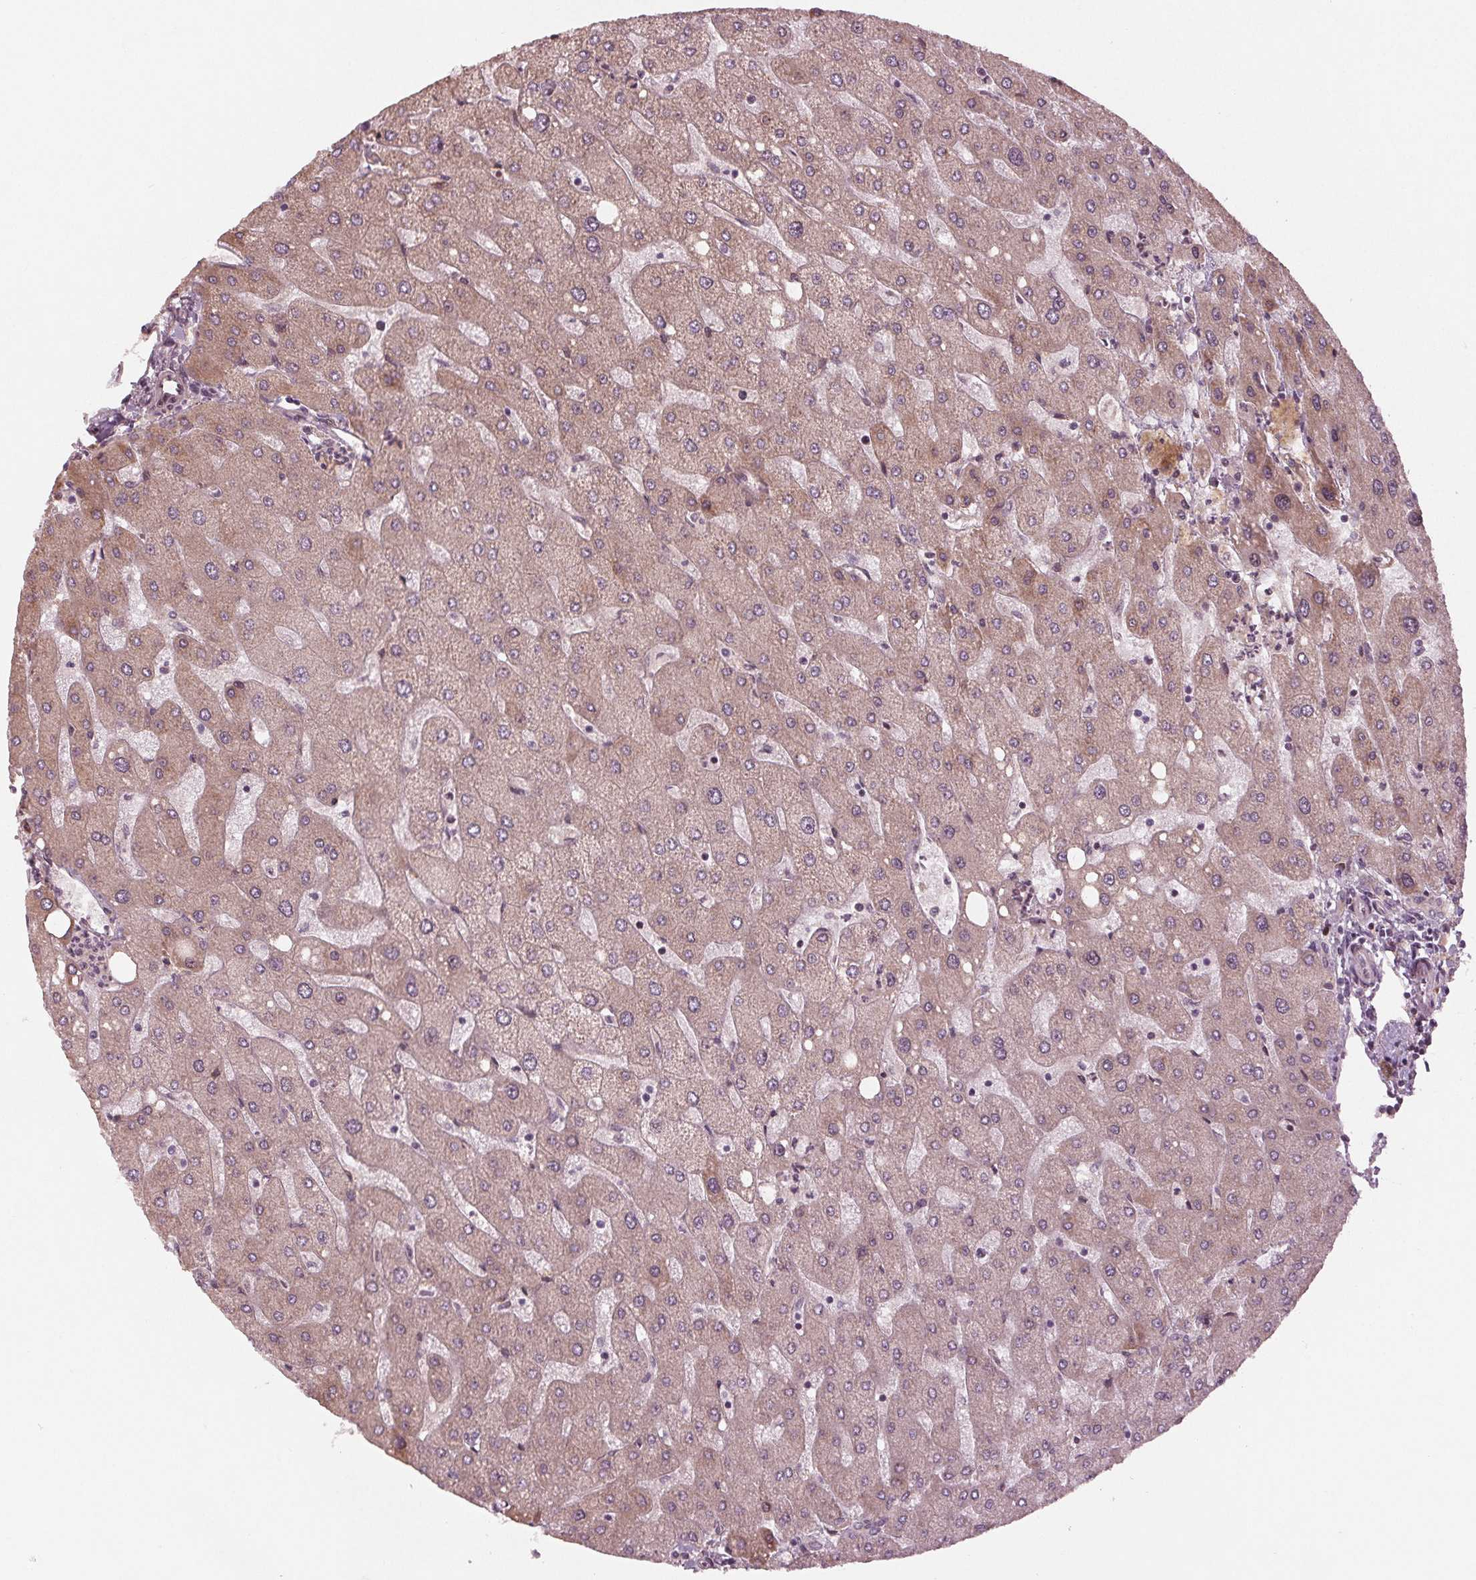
{"staining": {"intensity": "weak", "quantity": "25%-75%", "location": "cytoplasmic/membranous"}, "tissue": "liver", "cell_type": "Cholangiocytes", "image_type": "normal", "snomed": [{"axis": "morphology", "description": "Normal tissue, NOS"}, {"axis": "topography", "description": "Liver"}], "caption": "A high-resolution photomicrograph shows immunohistochemistry staining of benign liver, which reveals weak cytoplasmic/membranous expression in approximately 25%-75% of cholangiocytes.", "gene": "CMIP", "patient": {"sex": "male", "age": 67}}